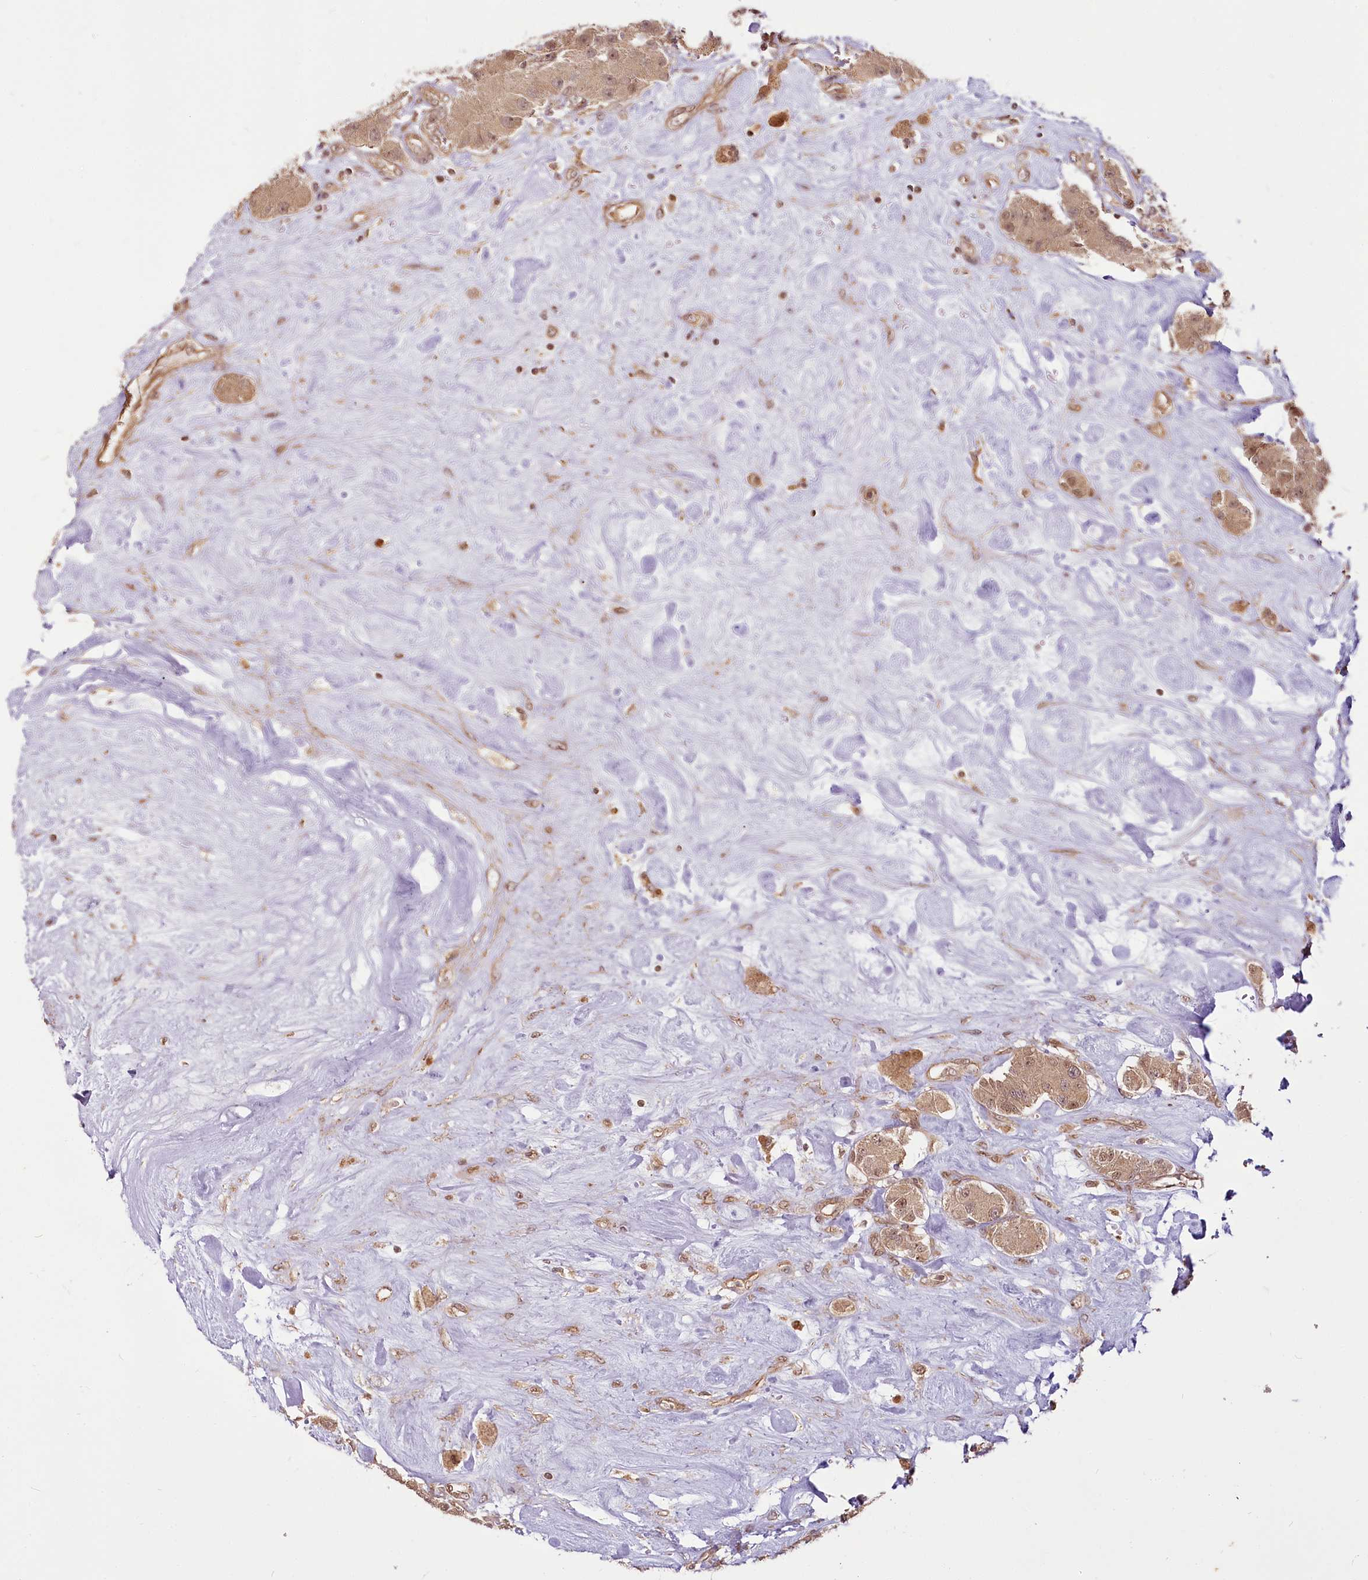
{"staining": {"intensity": "moderate", "quantity": ">75%", "location": "cytoplasmic/membranous,nuclear"}, "tissue": "carcinoid", "cell_type": "Tumor cells", "image_type": "cancer", "snomed": [{"axis": "morphology", "description": "Carcinoid, malignant, NOS"}, {"axis": "topography", "description": "Pancreas"}], "caption": "This is an image of IHC staining of carcinoid, which shows moderate expression in the cytoplasmic/membranous and nuclear of tumor cells.", "gene": "R3HDM2", "patient": {"sex": "male", "age": 41}}